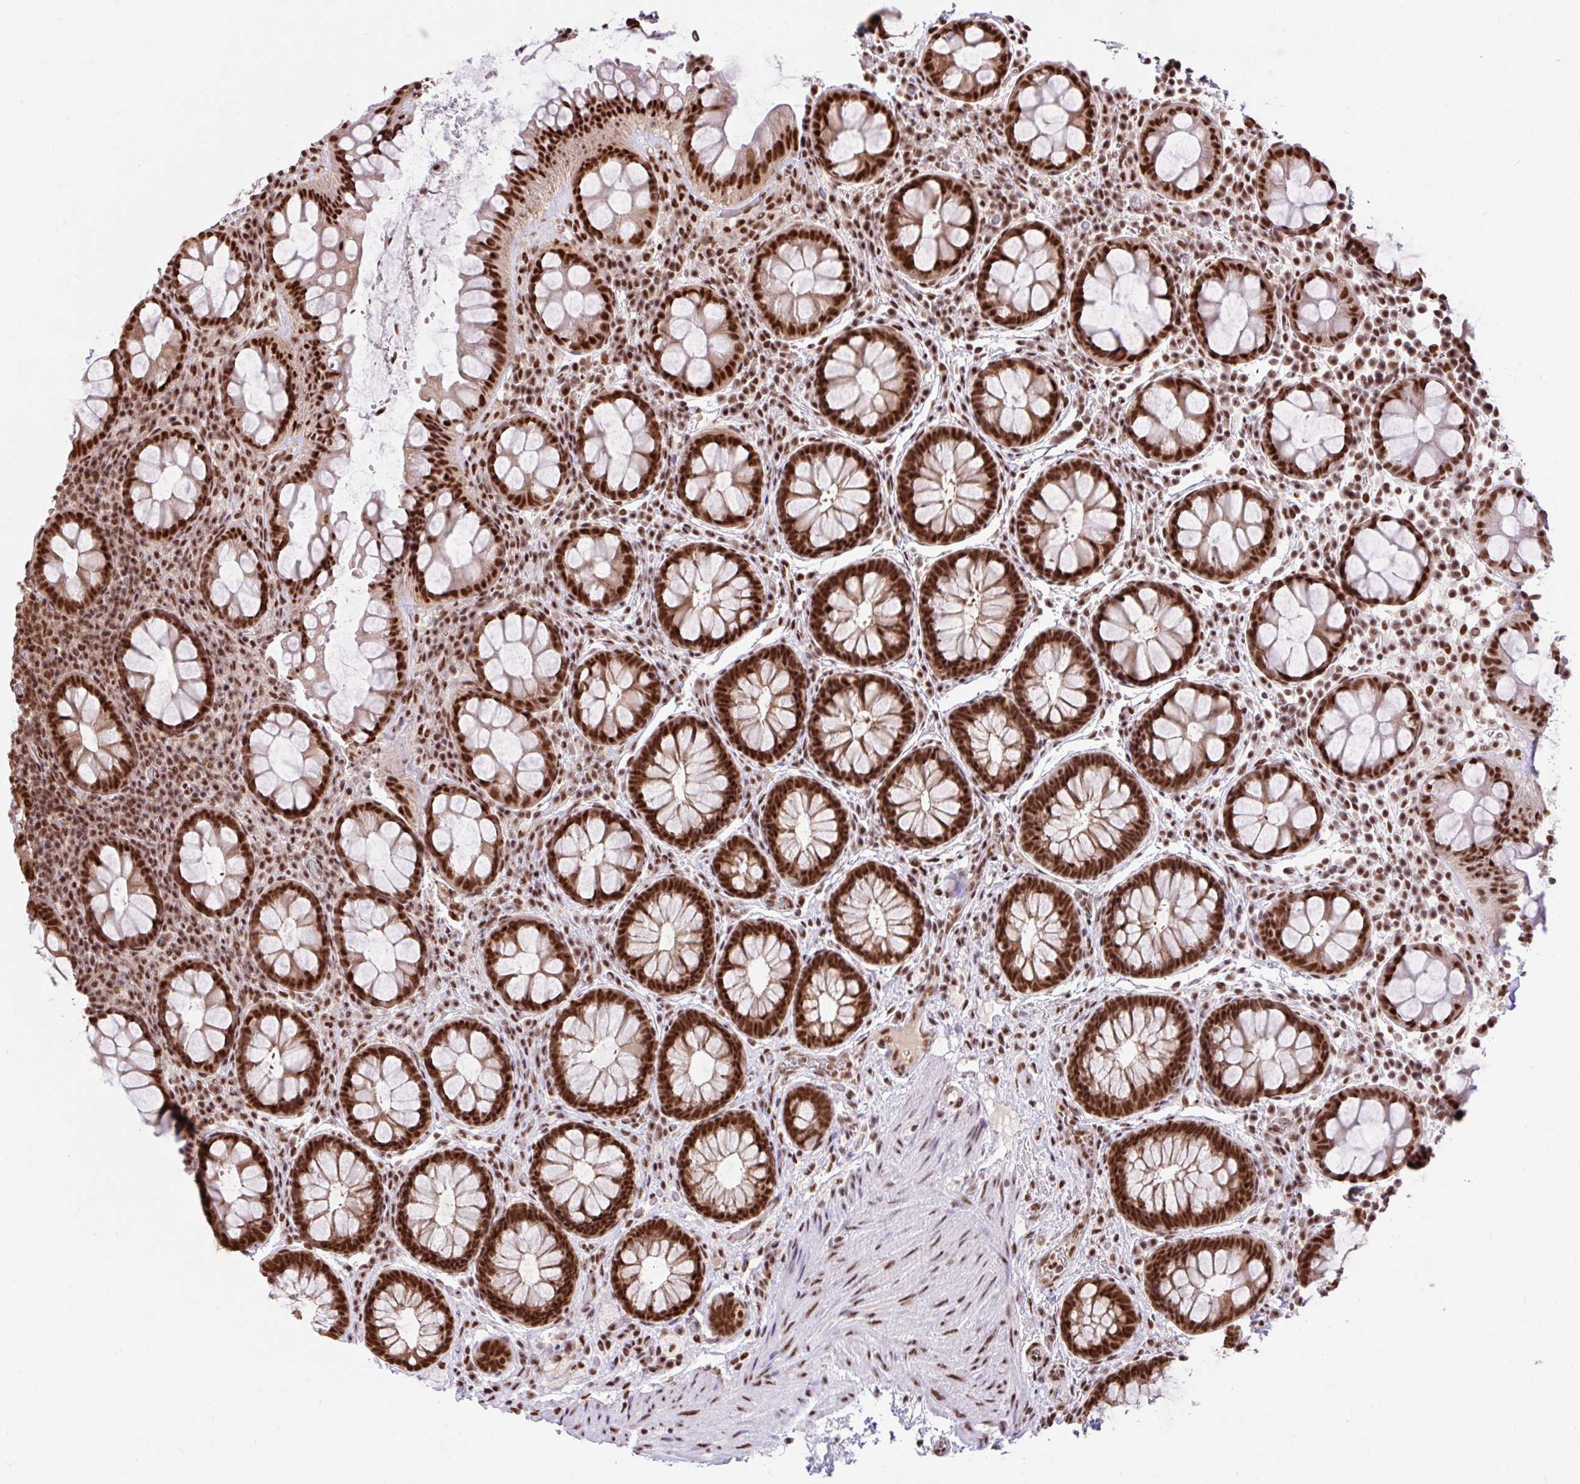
{"staining": {"intensity": "strong", "quantity": ">75%", "location": "cytoplasmic/membranous,nuclear"}, "tissue": "rectum", "cell_type": "Glandular cells", "image_type": "normal", "snomed": [{"axis": "morphology", "description": "Normal tissue, NOS"}, {"axis": "topography", "description": "Rectum"}], "caption": "Glandular cells reveal high levels of strong cytoplasmic/membranous,nuclear staining in approximately >75% of cells in unremarkable human rectum.", "gene": "ABCA9", "patient": {"sex": "female", "age": 69}}